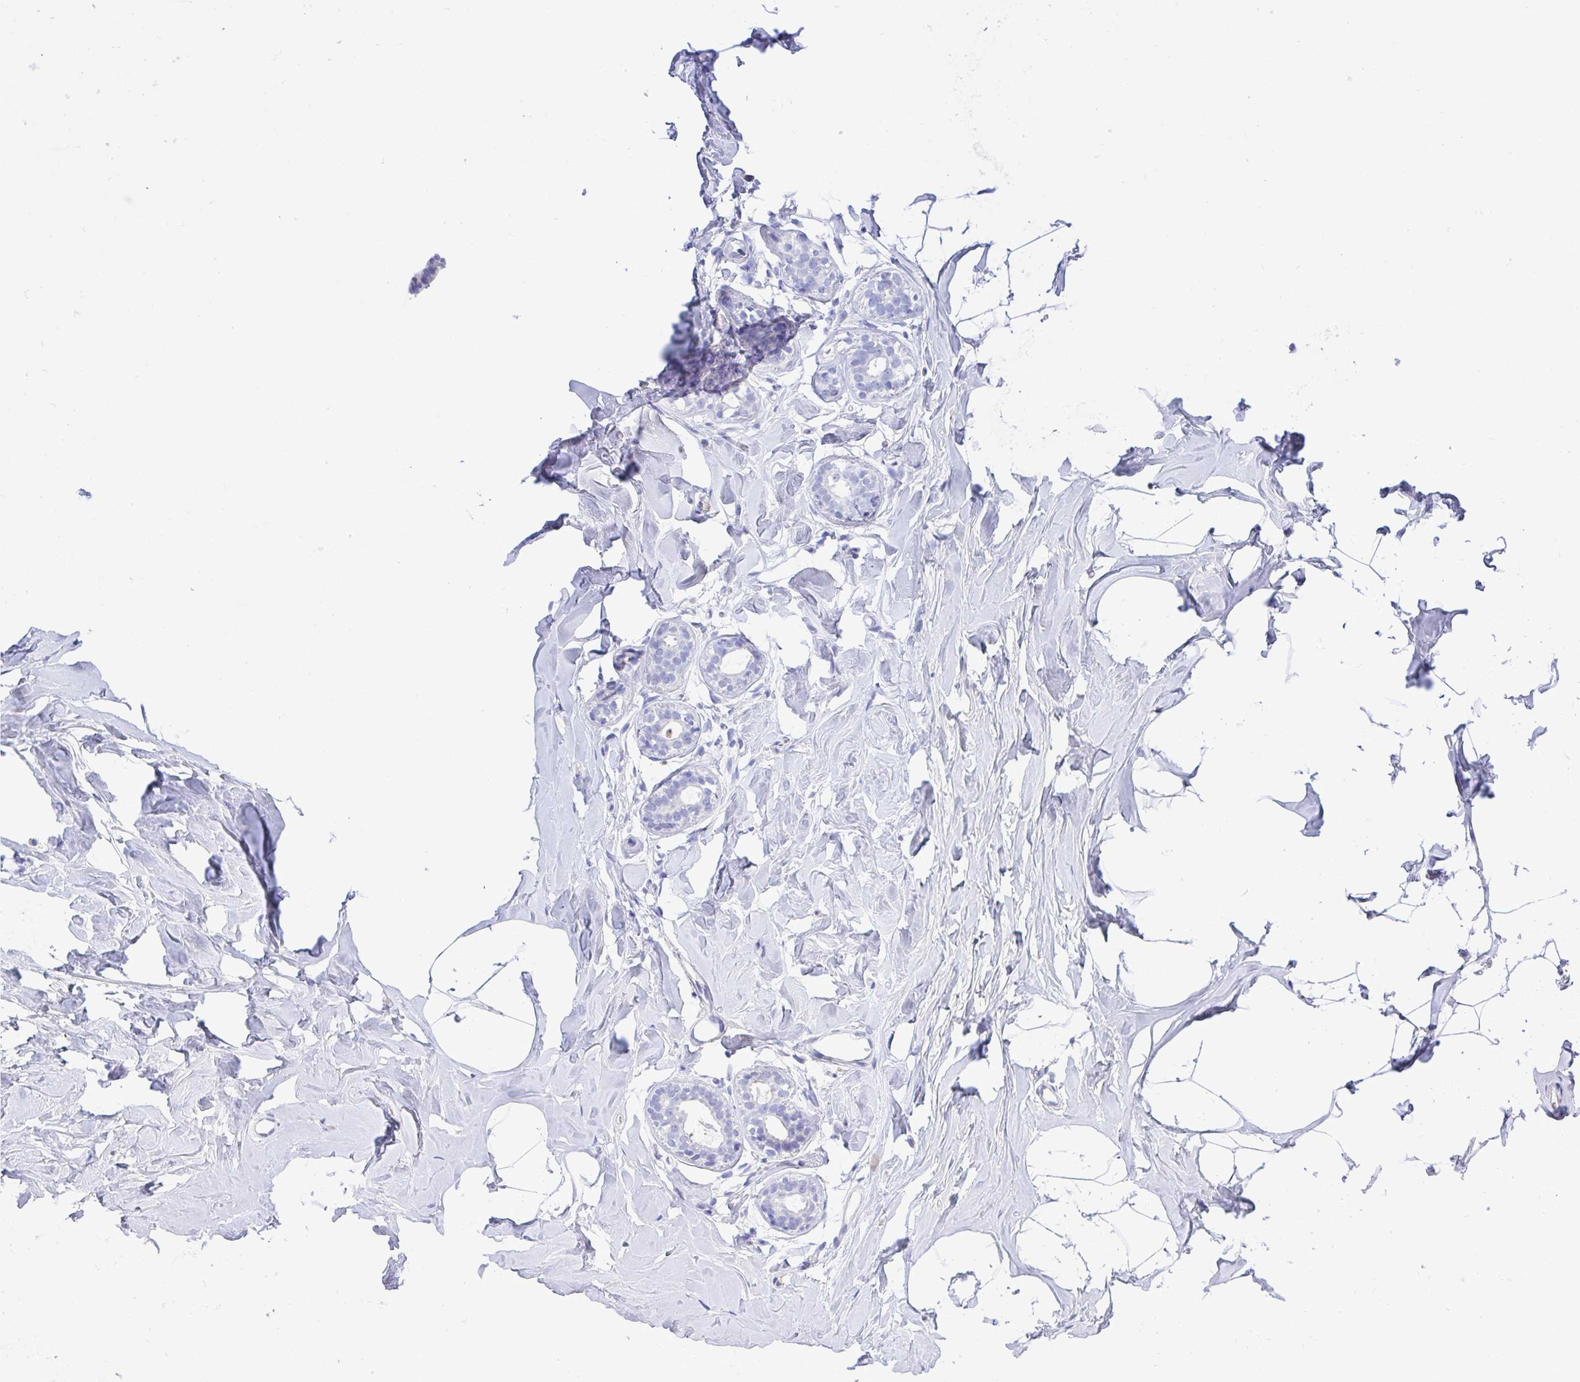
{"staining": {"intensity": "negative", "quantity": "none", "location": "none"}, "tissue": "breast", "cell_type": "Adipocytes", "image_type": "normal", "snomed": [{"axis": "morphology", "description": "Normal tissue, NOS"}, {"axis": "topography", "description": "Breast"}], "caption": "An immunohistochemistry image of normal breast is shown. There is no staining in adipocytes of breast.", "gene": "CA10", "patient": {"sex": "female", "age": 32}}